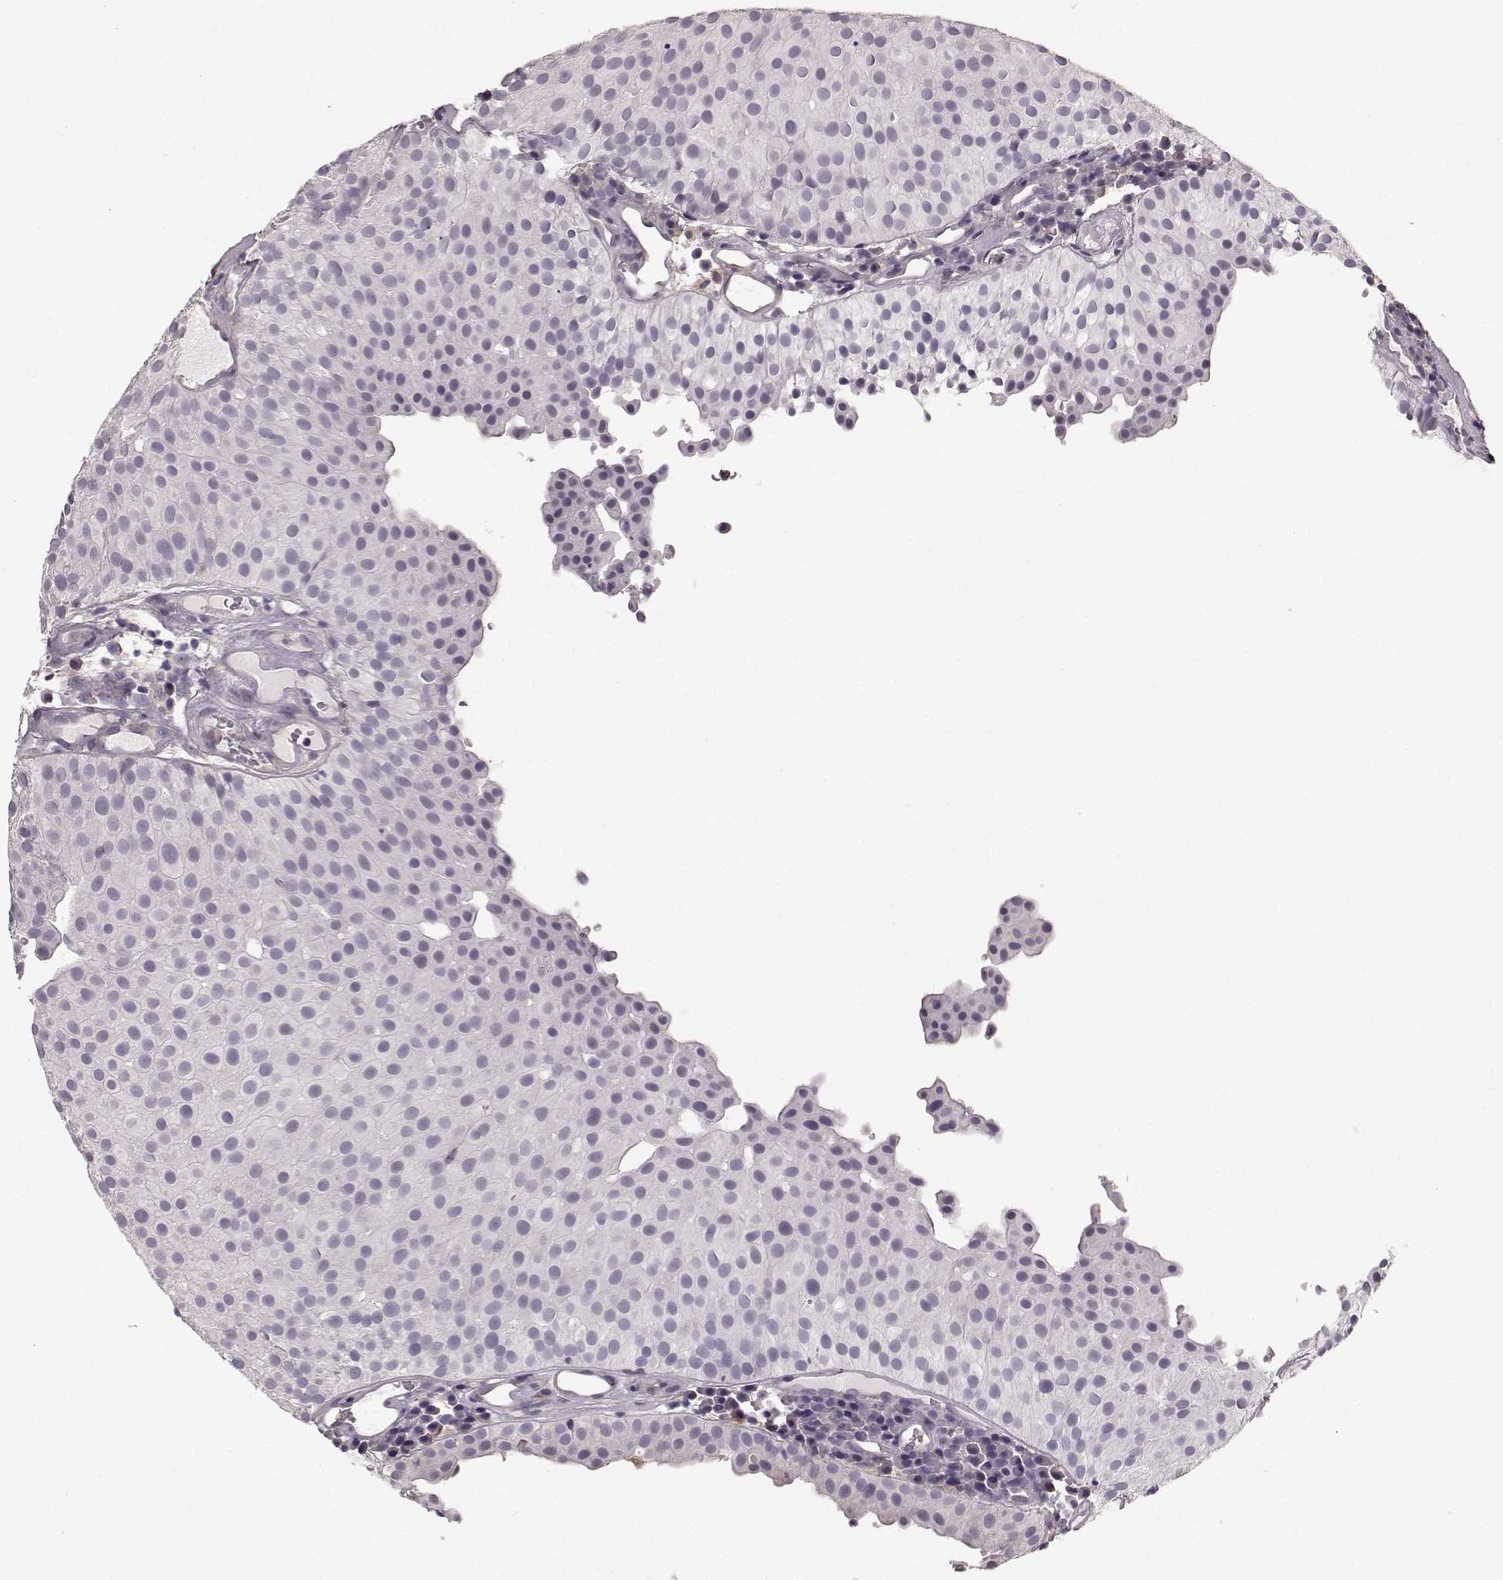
{"staining": {"intensity": "negative", "quantity": "none", "location": "none"}, "tissue": "urothelial cancer", "cell_type": "Tumor cells", "image_type": "cancer", "snomed": [{"axis": "morphology", "description": "Urothelial carcinoma, Low grade"}, {"axis": "topography", "description": "Urinary bladder"}], "caption": "An IHC image of urothelial carcinoma (low-grade) is shown. There is no staining in tumor cells of urothelial carcinoma (low-grade).", "gene": "GPR50", "patient": {"sex": "female", "age": 87}}